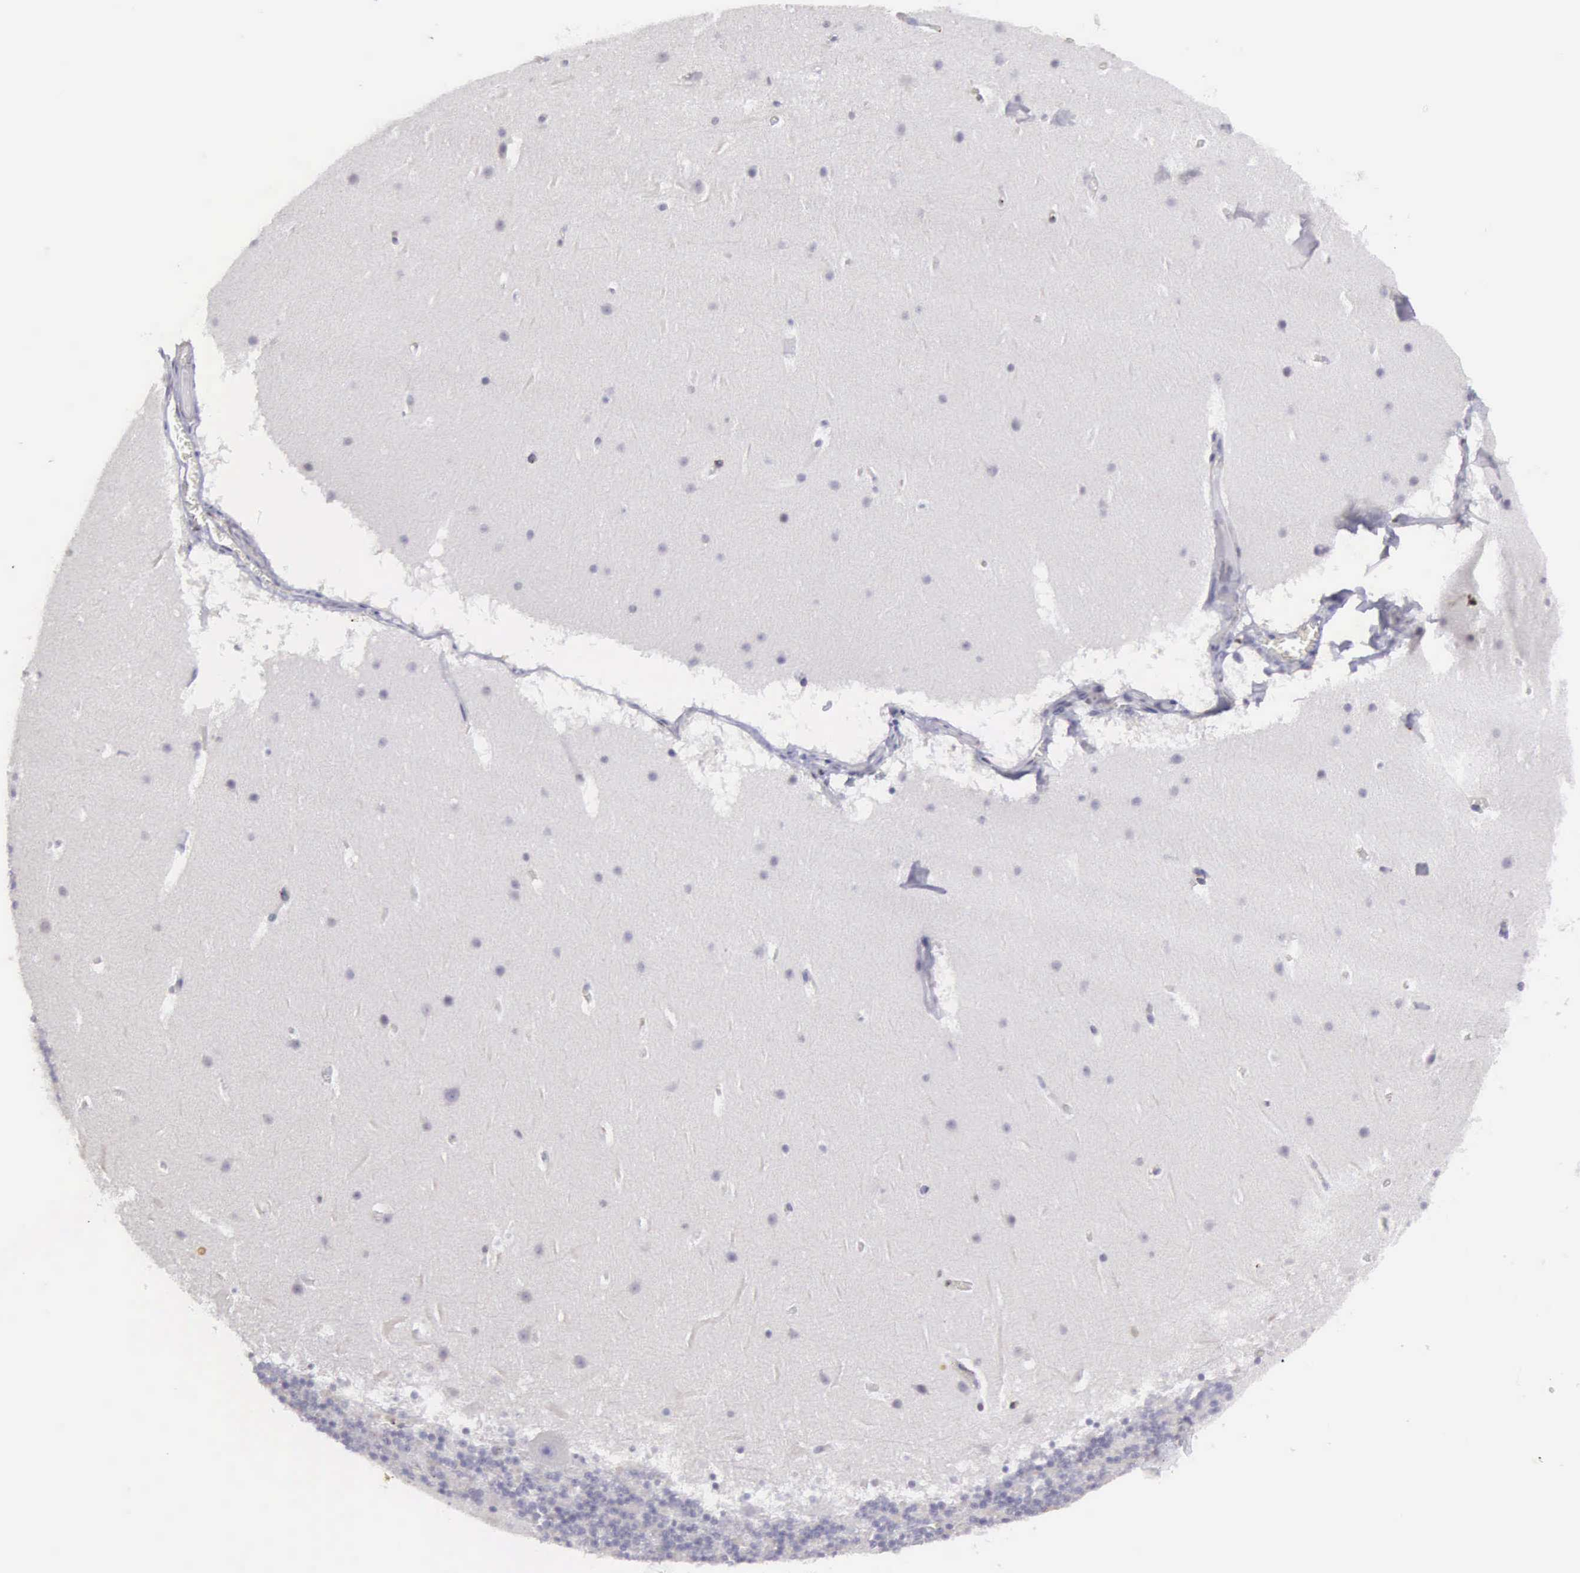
{"staining": {"intensity": "negative", "quantity": "none", "location": "none"}, "tissue": "cerebellum", "cell_type": "Cells in granular layer", "image_type": "normal", "snomed": [{"axis": "morphology", "description": "Normal tissue, NOS"}, {"axis": "topography", "description": "Cerebellum"}], "caption": "DAB immunohistochemical staining of unremarkable human cerebellum exhibits no significant expression in cells in granular layer. The staining was performed using DAB (3,3'-diaminobenzidine) to visualize the protein expression in brown, while the nuclei were stained in blue with hematoxylin (Magnification: 20x).", "gene": "ETV6", "patient": {"sex": "male", "age": 45}}